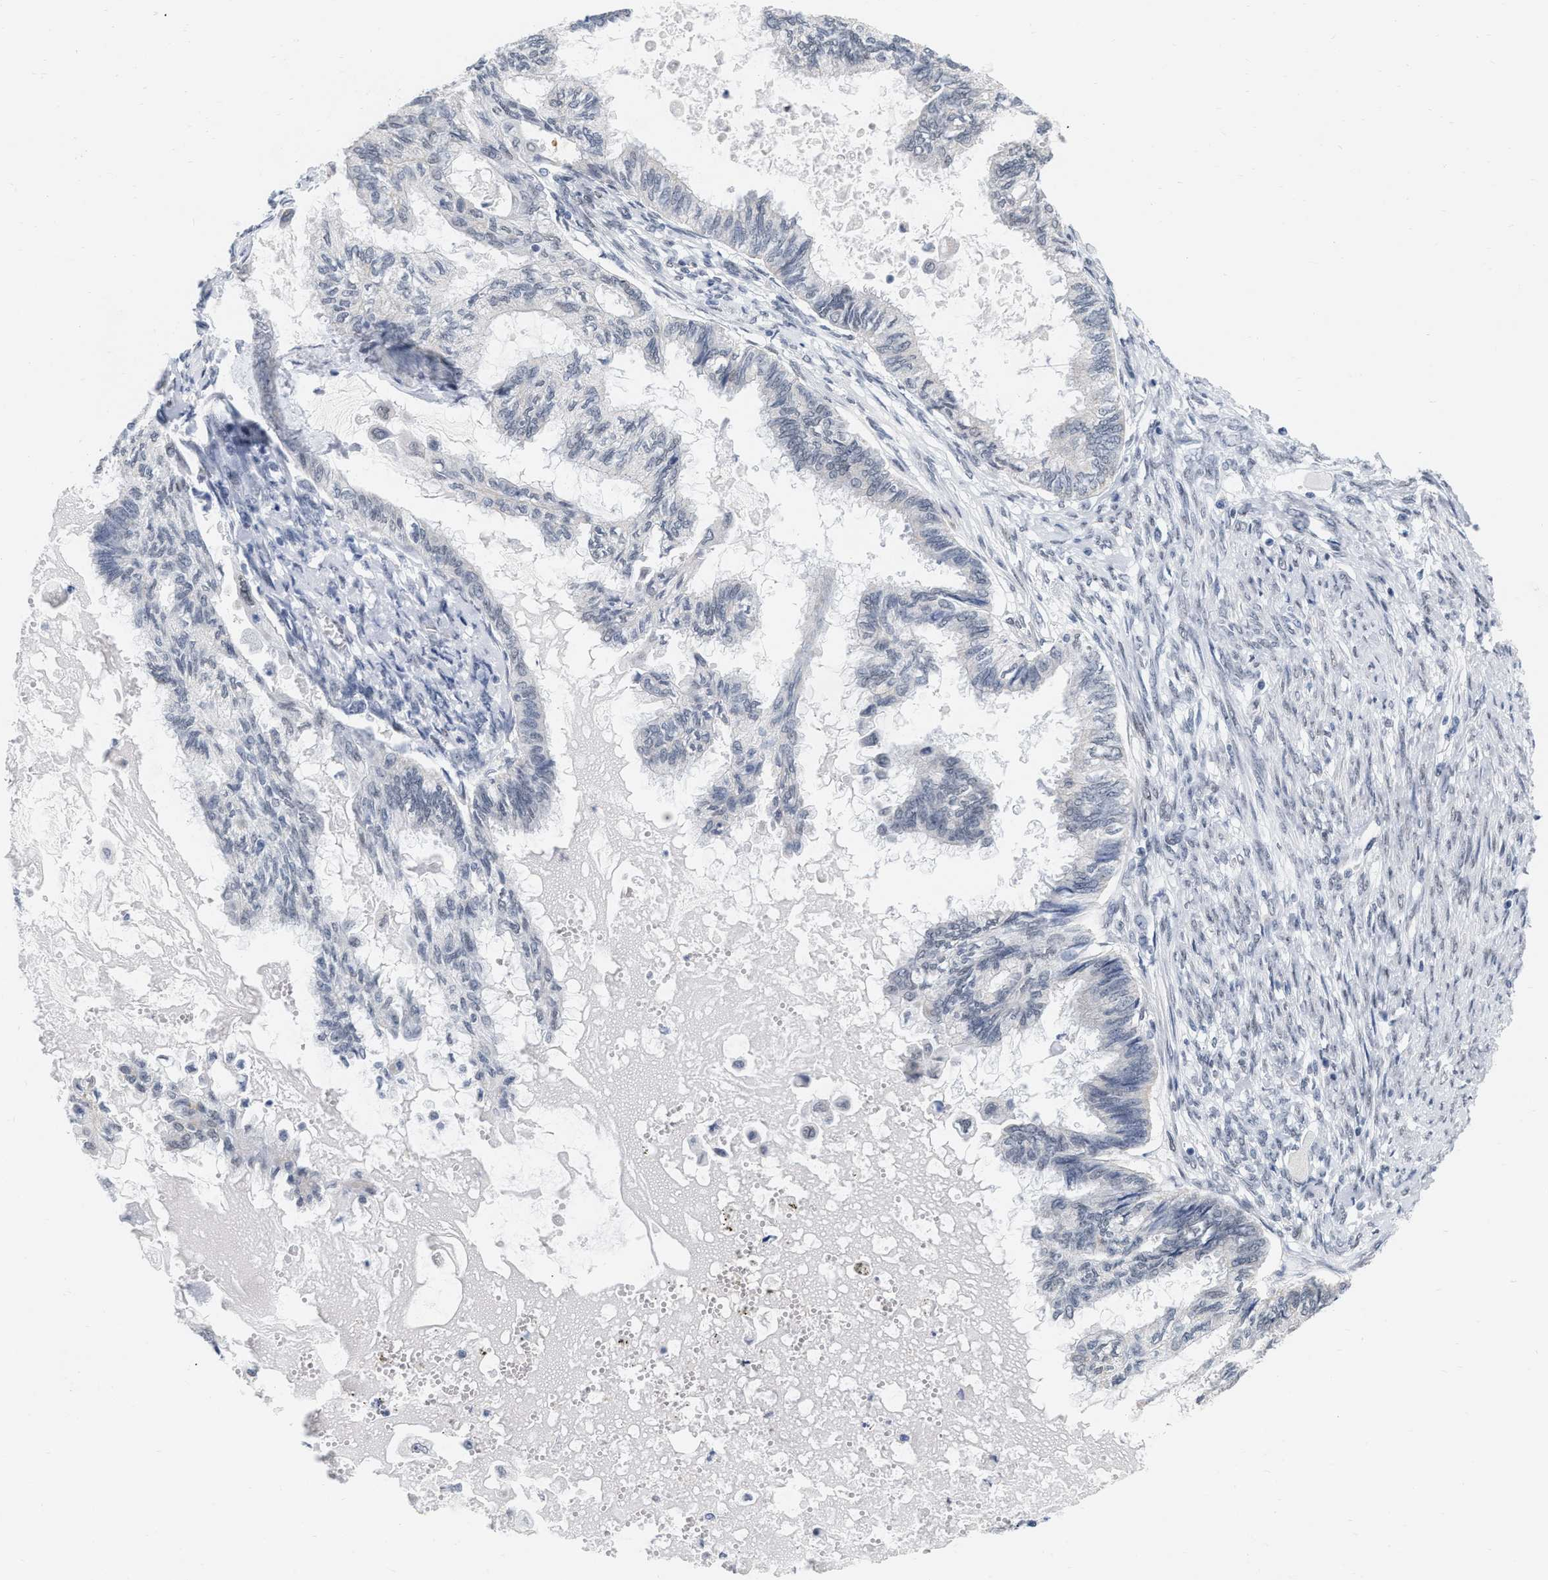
{"staining": {"intensity": "negative", "quantity": "none", "location": "none"}, "tissue": "cervical cancer", "cell_type": "Tumor cells", "image_type": "cancer", "snomed": [{"axis": "morphology", "description": "Normal tissue, NOS"}, {"axis": "morphology", "description": "Adenocarcinoma, NOS"}, {"axis": "topography", "description": "Cervix"}, {"axis": "topography", "description": "Endometrium"}], "caption": "Human cervical cancer stained for a protein using IHC demonstrates no expression in tumor cells.", "gene": "XIRP1", "patient": {"sex": "female", "age": 86}}